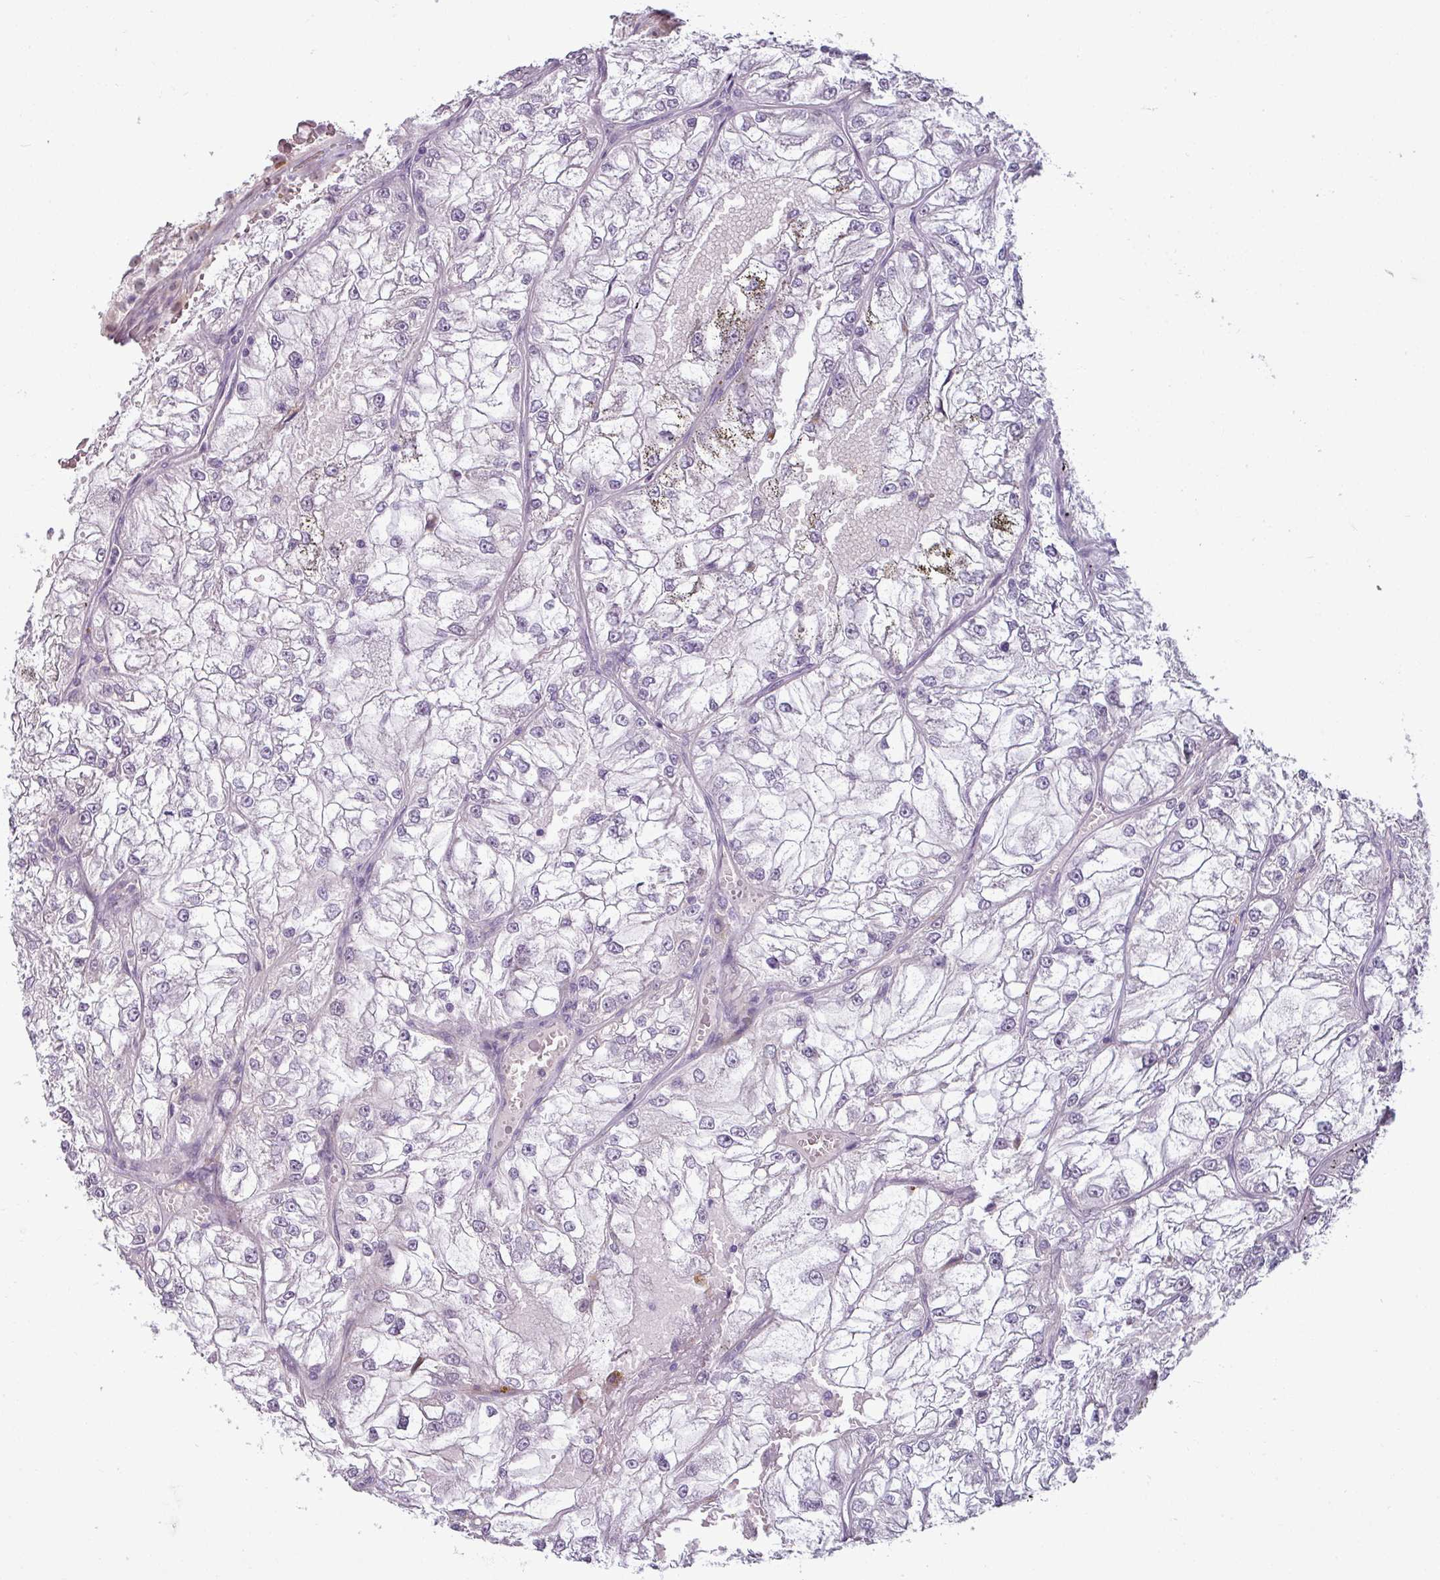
{"staining": {"intensity": "negative", "quantity": "none", "location": "none"}, "tissue": "renal cancer", "cell_type": "Tumor cells", "image_type": "cancer", "snomed": [{"axis": "morphology", "description": "Adenocarcinoma, NOS"}, {"axis": "topography", "description": "Kidney"}], "caption": "High magnification brightfield microscopy of renal cancer stained with DAB (3,3'-diaminobenzidine) (brown) and counterstained with hematoxylin (blue): tumor cells show no significant positivity.", "gene": "UVSSA", "patient": {"sex": "female", "age": 72}}